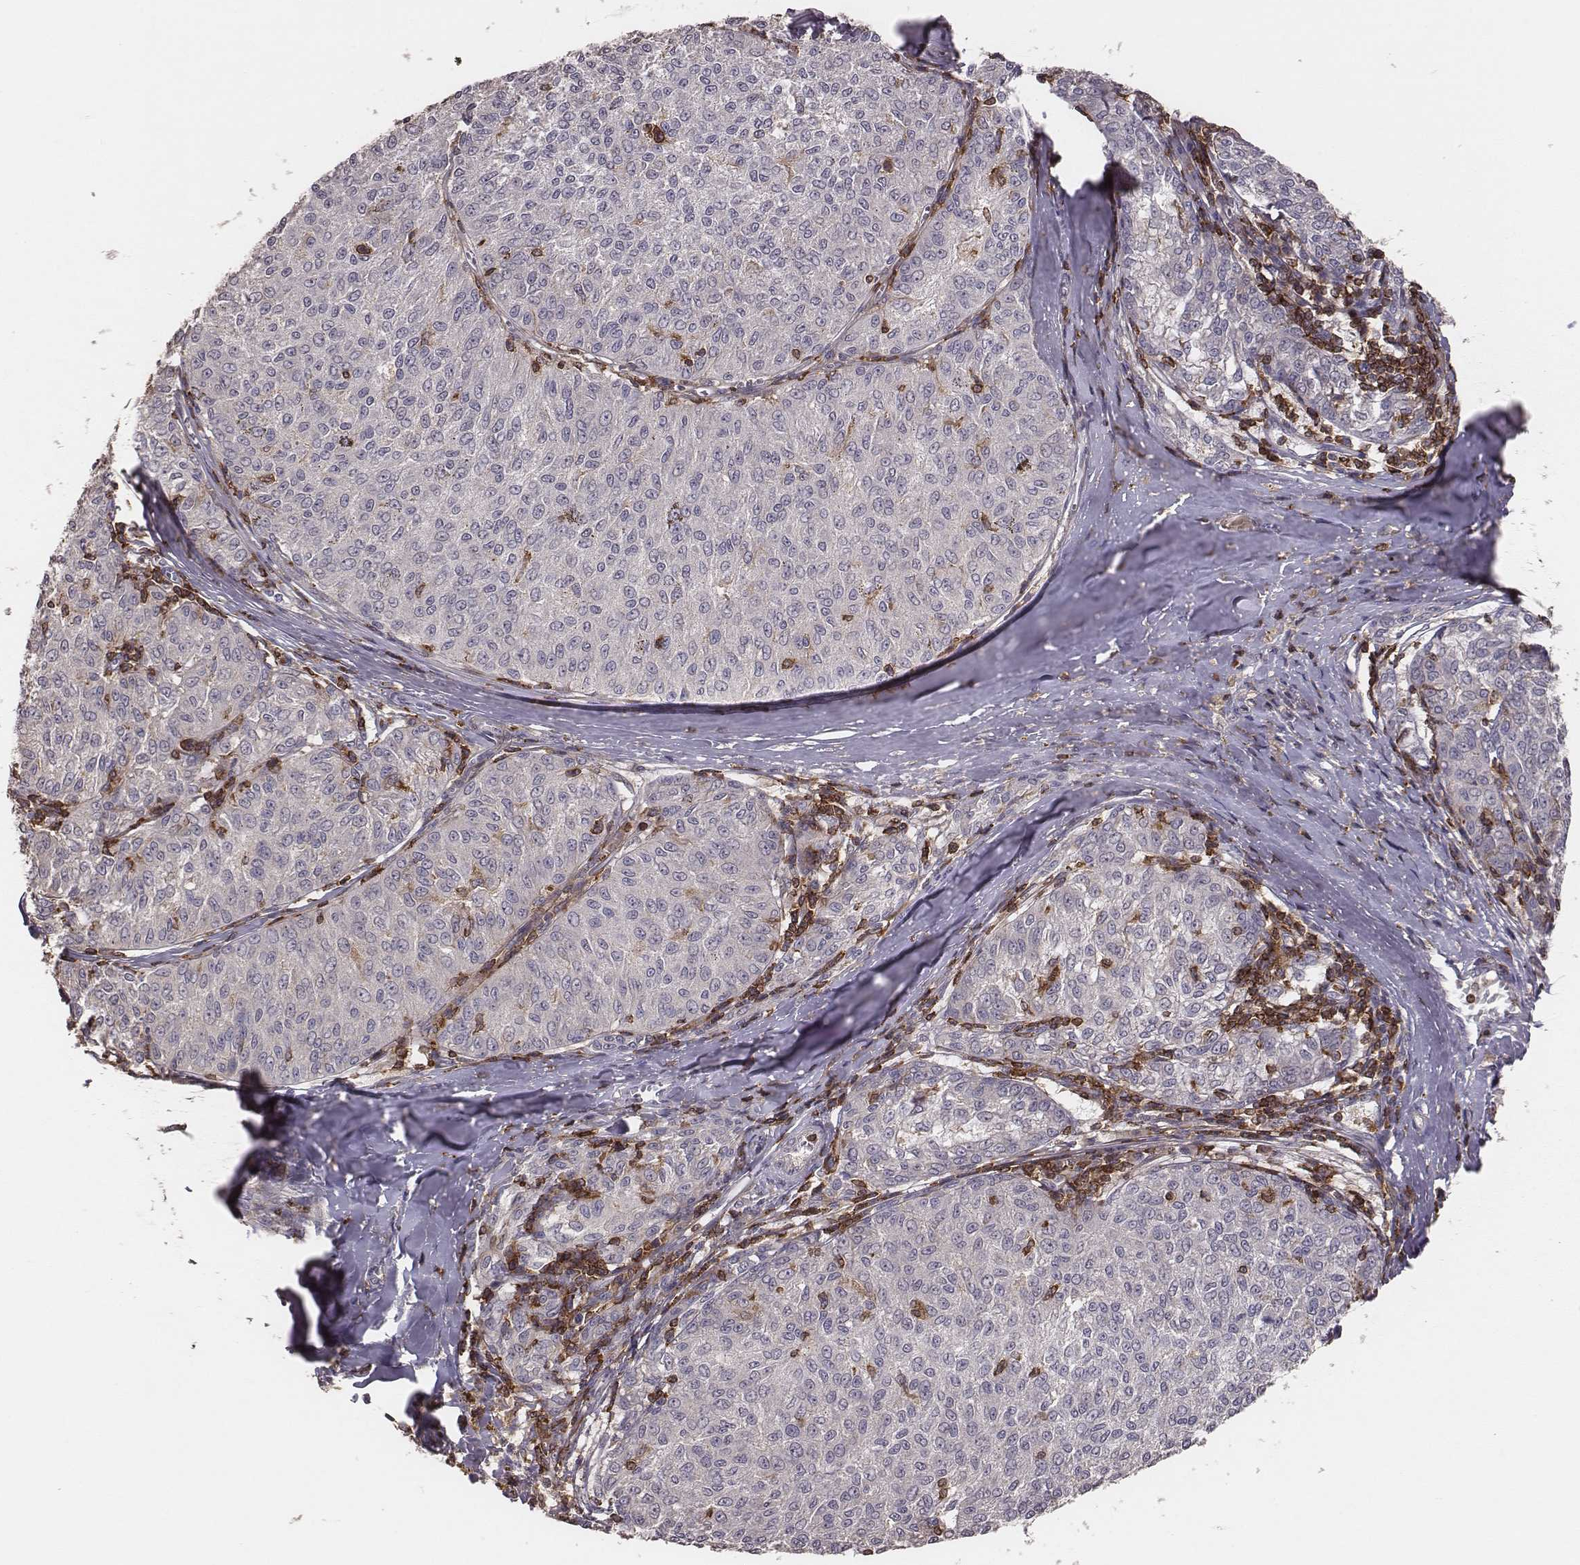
{"staining": {"intensity": "negative", "quantity": "none", "location": "none"}, "tissue": "melanoma", "cell_type": "Tumor cells", "image_type": "cancer", "snomed": [{"axis": "morphology", "description": "Malignant melanoma, NOS"}, {"axis": "topography", "description": "Skin"}], "caption": "The image exhibits no staining of tumor cells in melanoma.", "gene": "PILRA", "patient": {"sex": "female", "age": 72}}